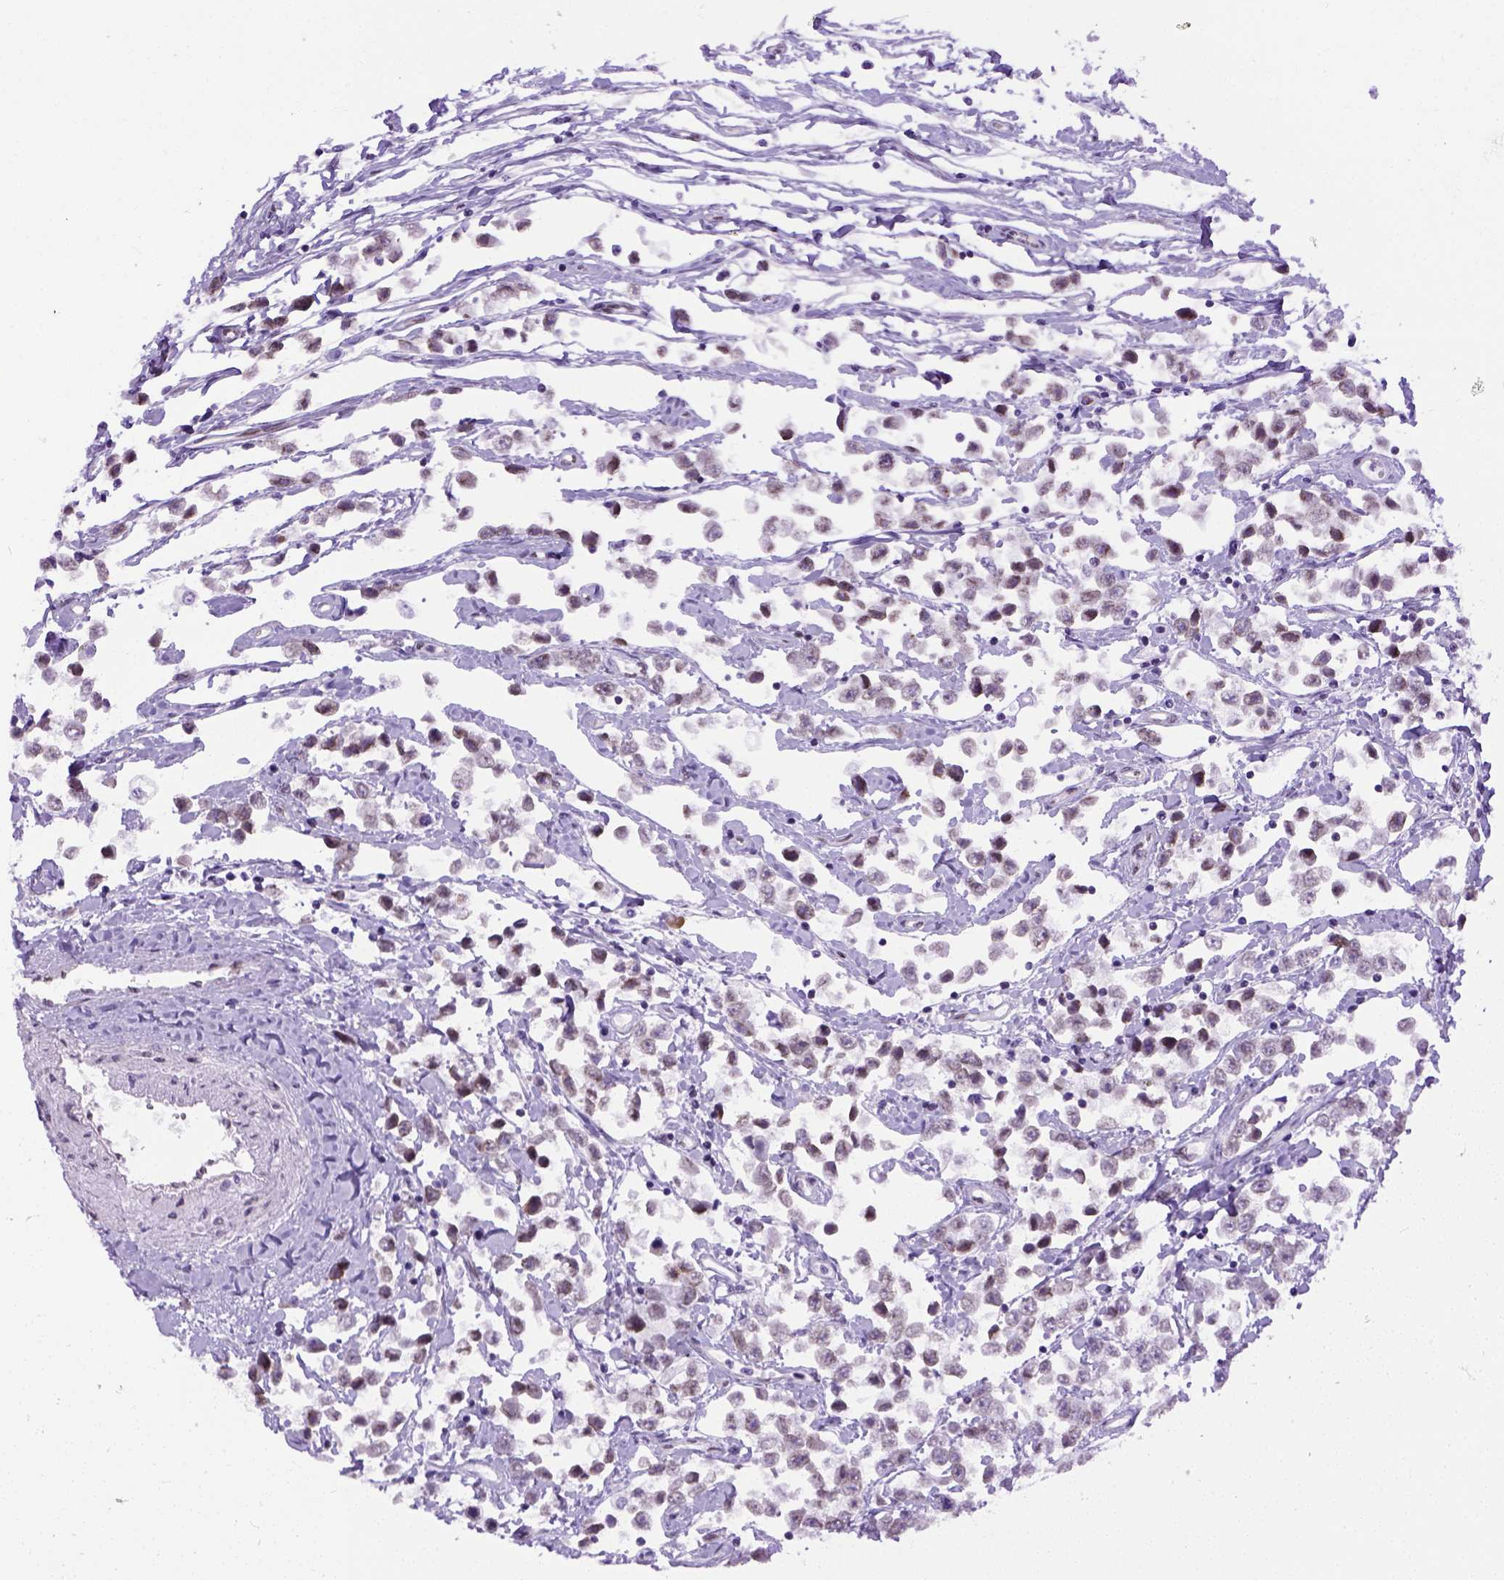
{"staining": {"intensity": "weak", "quantity": "<25%", "location": "nuclear"}, "tissue": "testis cancer", "cell_type": "Tumor cells", "image_type": "cancer", "snomed": [{"axis": "morphology", "description": "Seminoma, NOS"}, {"axis": "topography", "description": "Testis"}], "caption": "A histopathology image of human testis seminoma is negative for staining in tumor cells.", "gene": "FAM184B", "patient": {"sex": "male", "age": 34}}